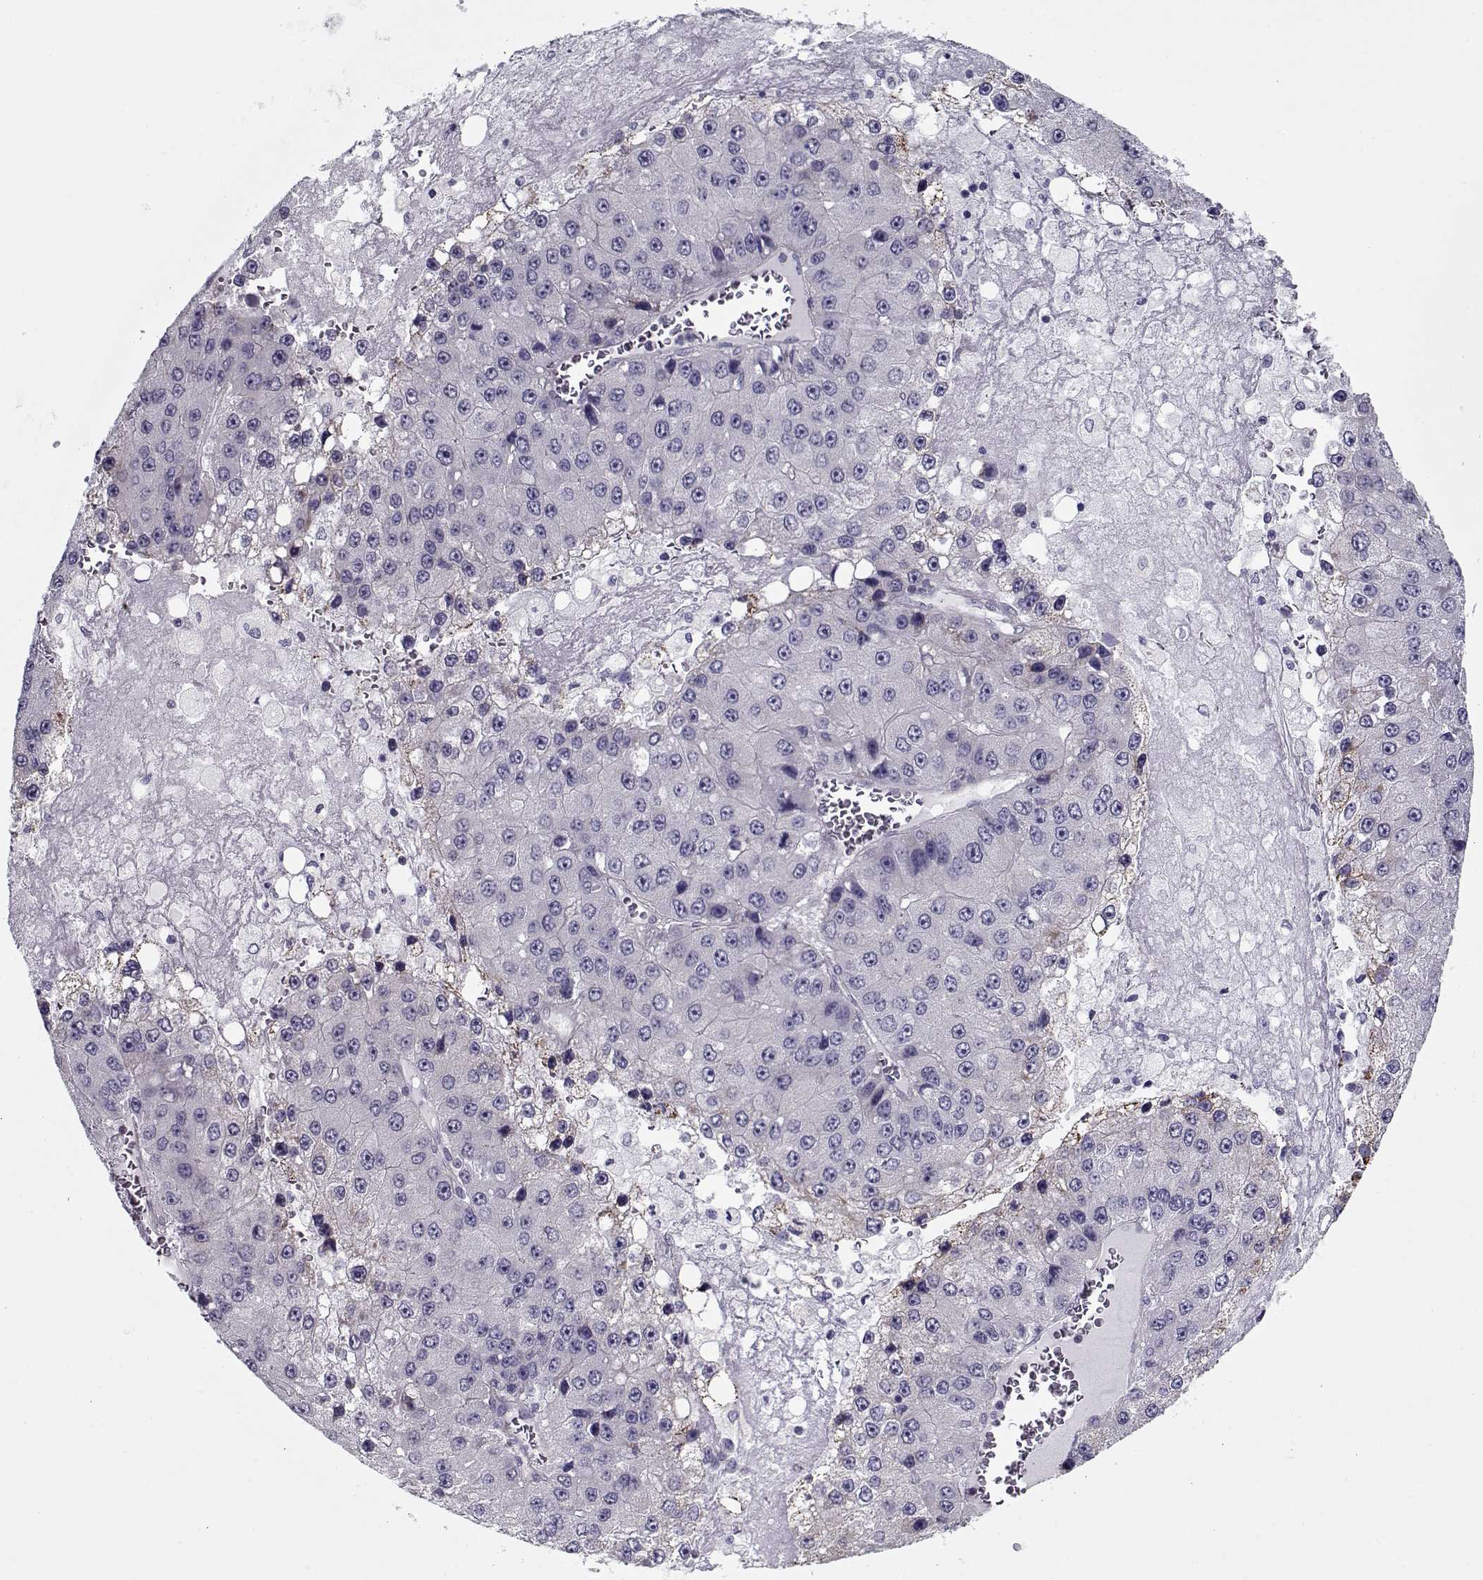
{"staining": {"intensity": "weak", "quantity": "25%-75%", "location": "cytoplasmic/membranous"}, "tissue": "liver cancer", "cell_type": "Tumor cells", "image_type": "cancer", "snomed": [{"axis": "morphology", "description": "Carcinoma, Hepatocellular, NOS"}, {"axis": "topography", "description": "Liver"}], "caption": "A photomicrograph showing weak cytoplasmic/membranous staining in approximately 25%-75% of tumor cells in liver cancer (hepatocellular carcinoma), as visualized by brown immunohistochemical staining.", "gene": "PP2D1", "patient": {"sex": "female", "age": 73}}